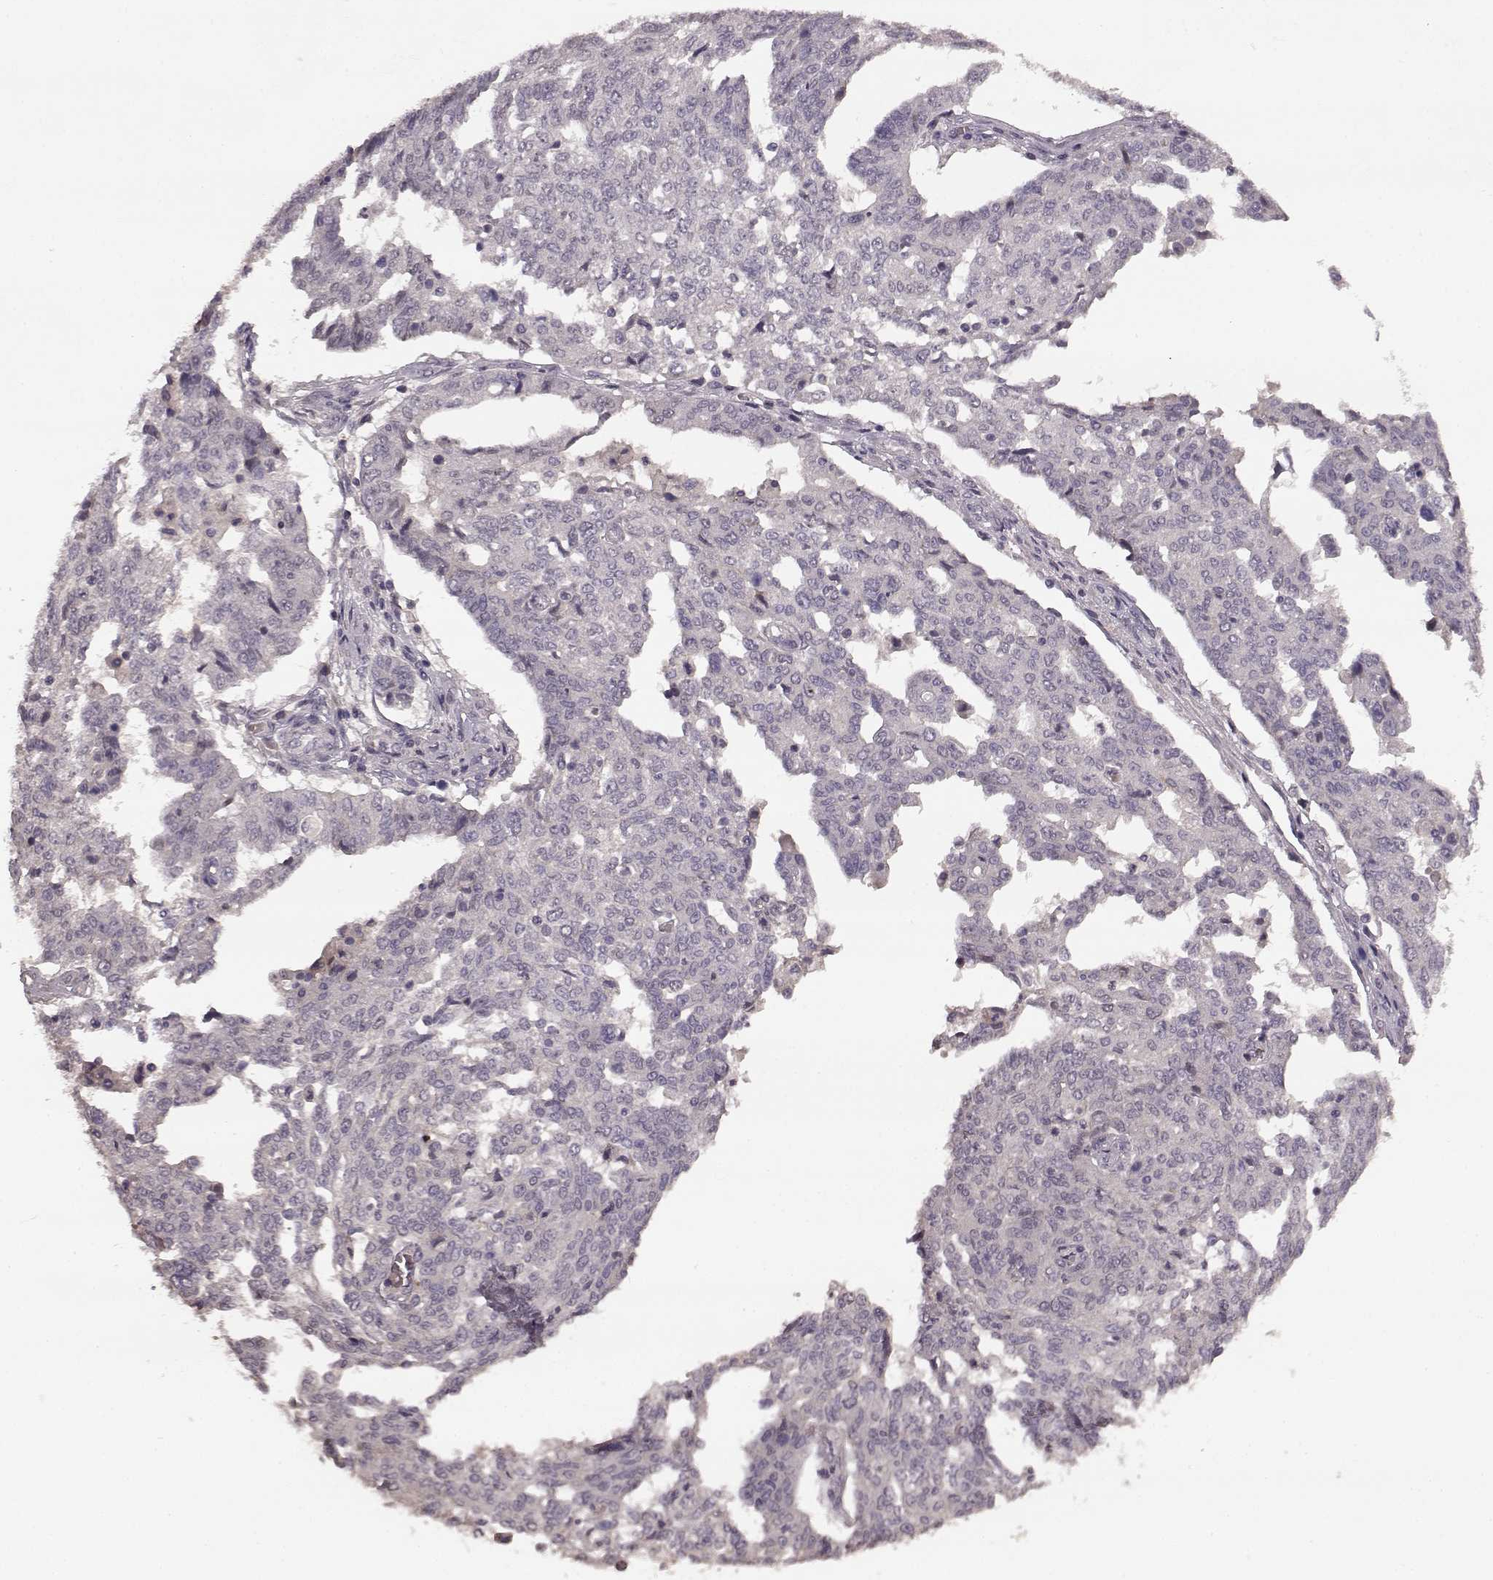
{"staining": {"intensity": "negative", "quantity": "none", "location": "none"}, "tissue": "ovarian cancer", "cell_type": "Tumor cells", "image_type": "cancer", "snomed": [{"axis": "morphology", "description": "Cystadenocarcinoma, serous, NOS"}, {"axis": "topography", "description": "Ovary"}], "caption": "An image of human ovarian cancer is negative for staining in tumor cells.", "gene": "SLC52A3", "patient": {"sex": "female", "age": 67}}